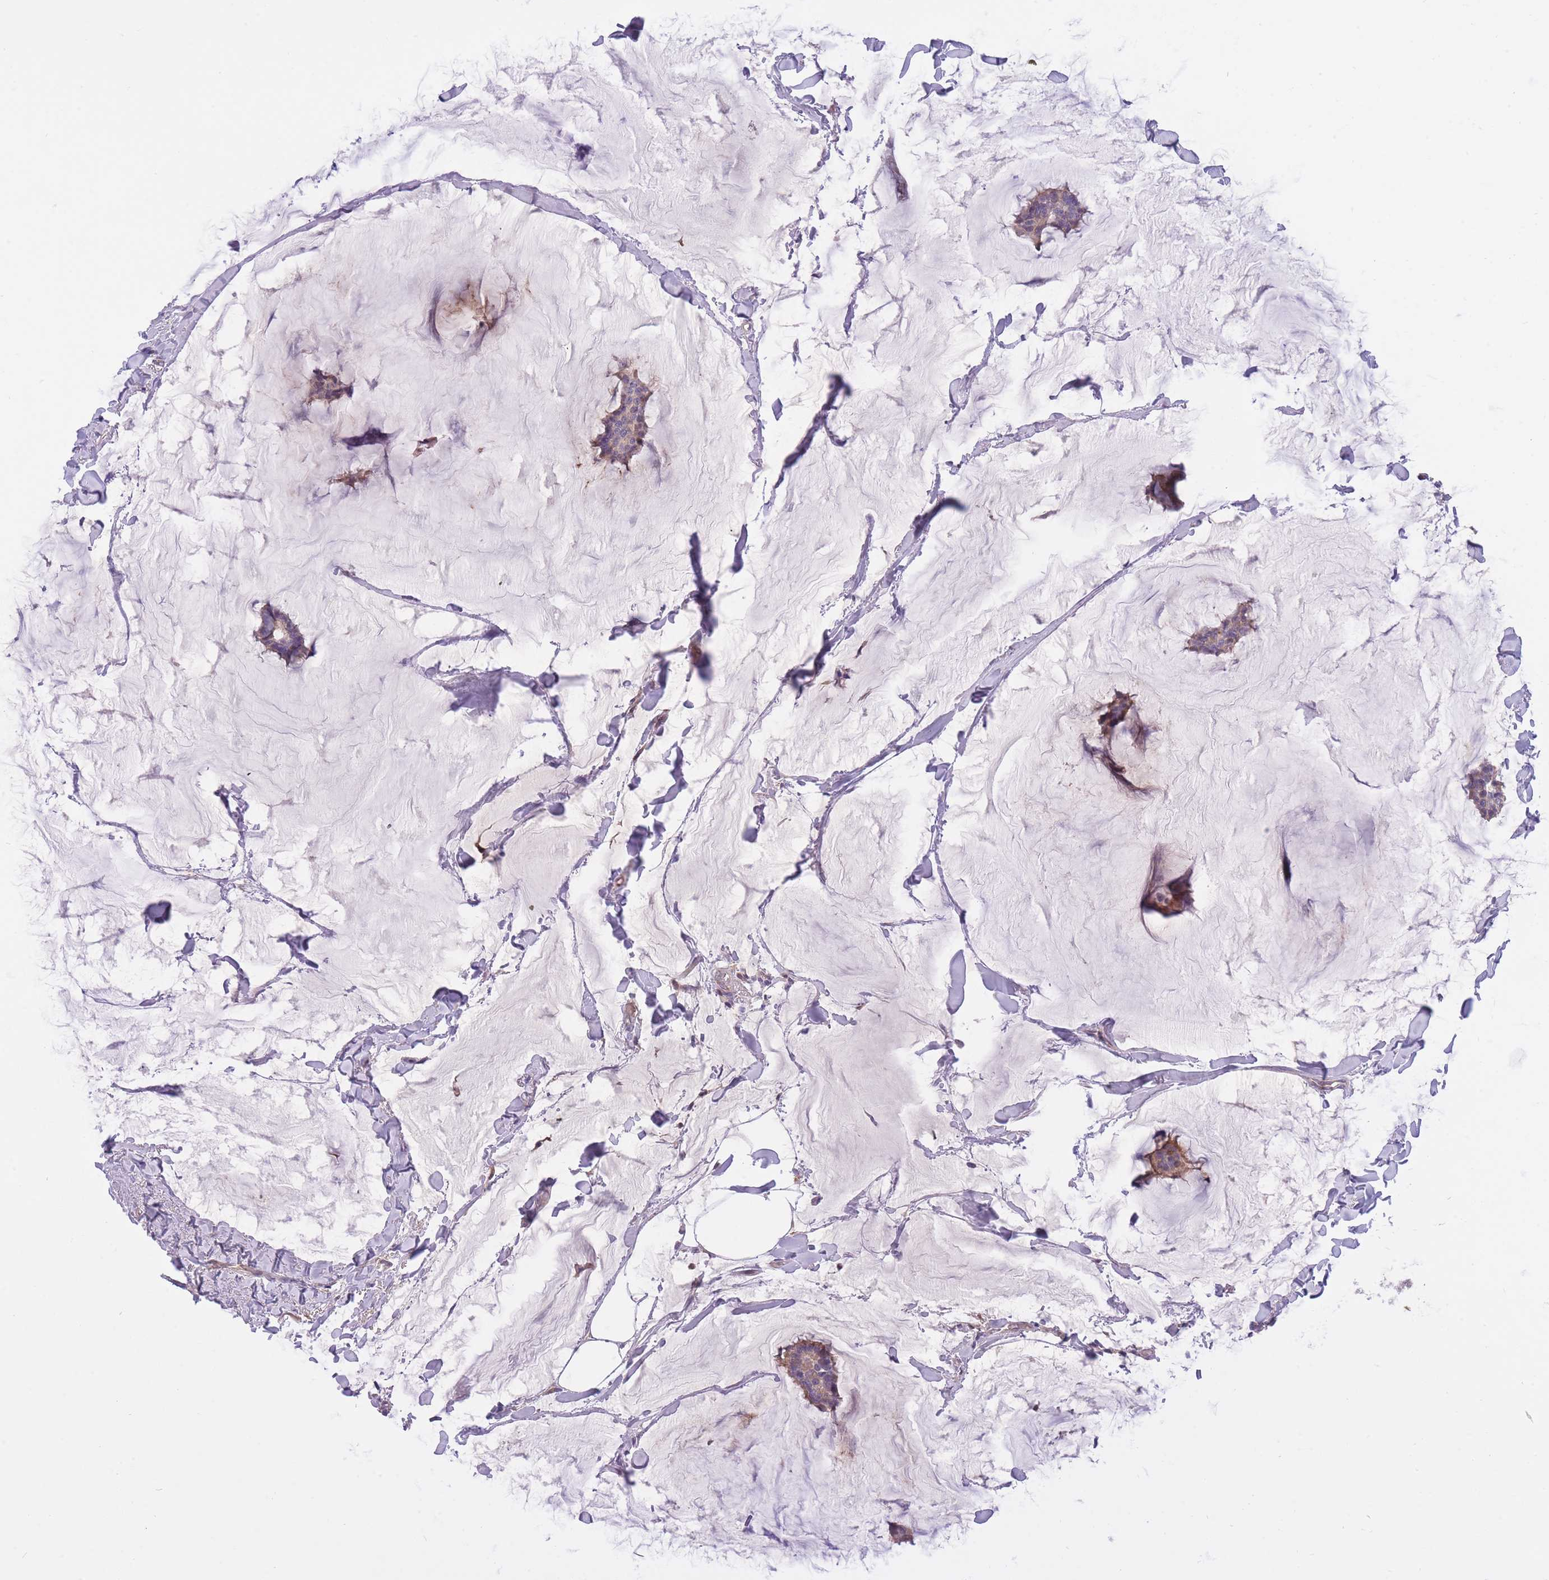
{"staining": {"intensity": "weak", "quantity": "25%-75%", "location": "cytoplasmic/membranous"}, "tissue": "breast cancer", "cell_type": "Tumor cells", "image_type": "cancer", "snomed": [{"axis": "morphology", "description": "Duct carcinoma"}, {"axis": "topography", "description": "Breast"}], "caption": "A photomicrograph showing weak cytoplasmic/membranous positivity in approximately 25%-75% of tumor cells in breast cancer, as visualized by brown immunohistochemical staining.", "gene": "CRYGN", "patient": {"sex": "female", "age": 93}}